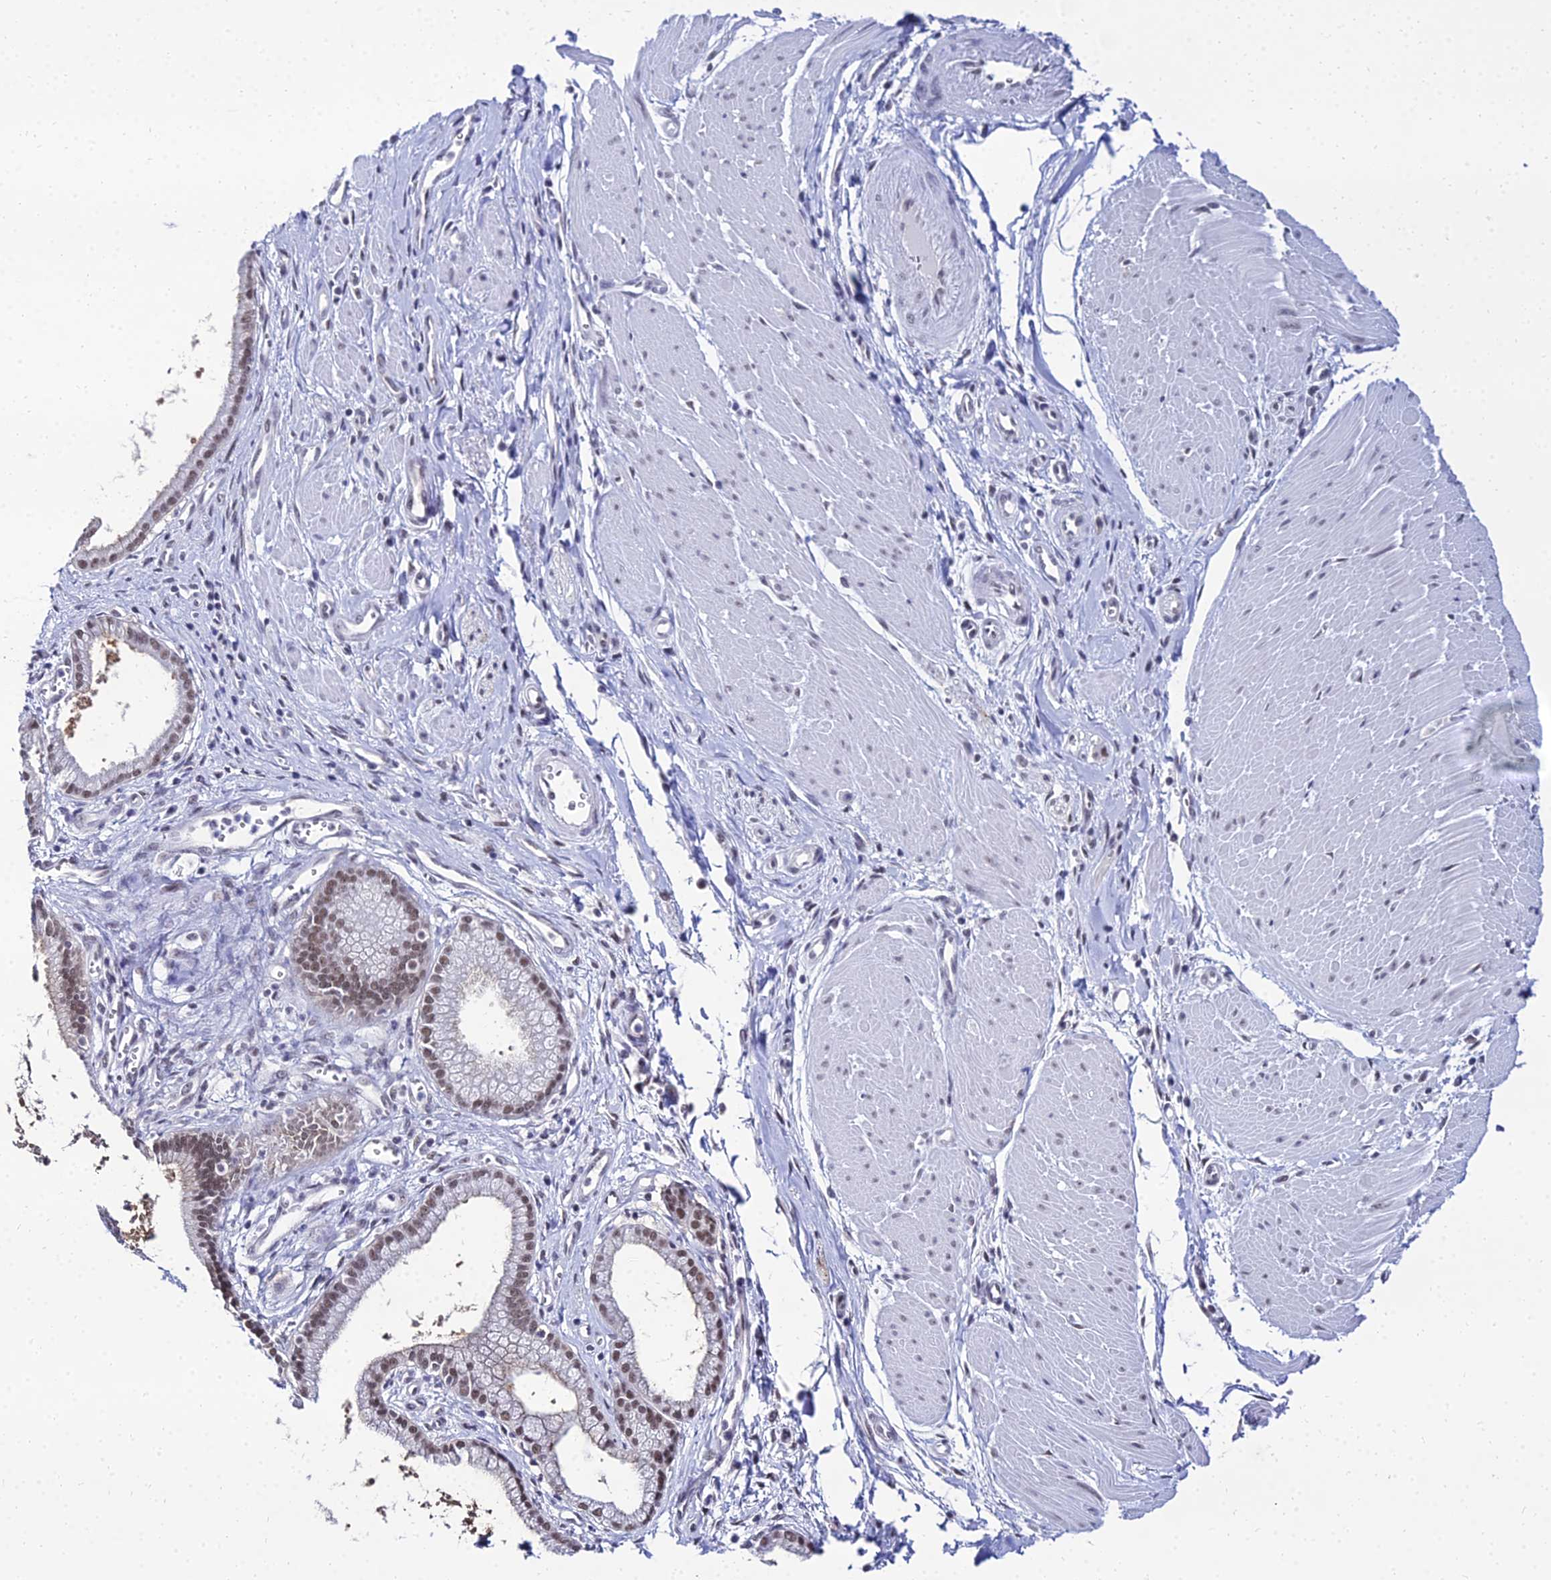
{"staining": {"intensity": "moderate", "quantity": ">75%", "location": "nuclear"}, "tissue": "pancreatic cancer", "cell_type": "Tumor cells", "image_type": "cancer", "snomed": [{"axis": "morphology", "description": "Adenocarcinoma, NOS"}, {"axis": "topography", "description": "Pancreas"}], "caption": "A high-resolution image shows immunohistochemistry staining of pancreatic cancer, which displays moderate nuclear positivity in about >75% of tumor cells. (IHC, brightfield microscopy, high magnification).", "gene": "PPP4R2", "patient": {"sex": "male", "age": 78}}